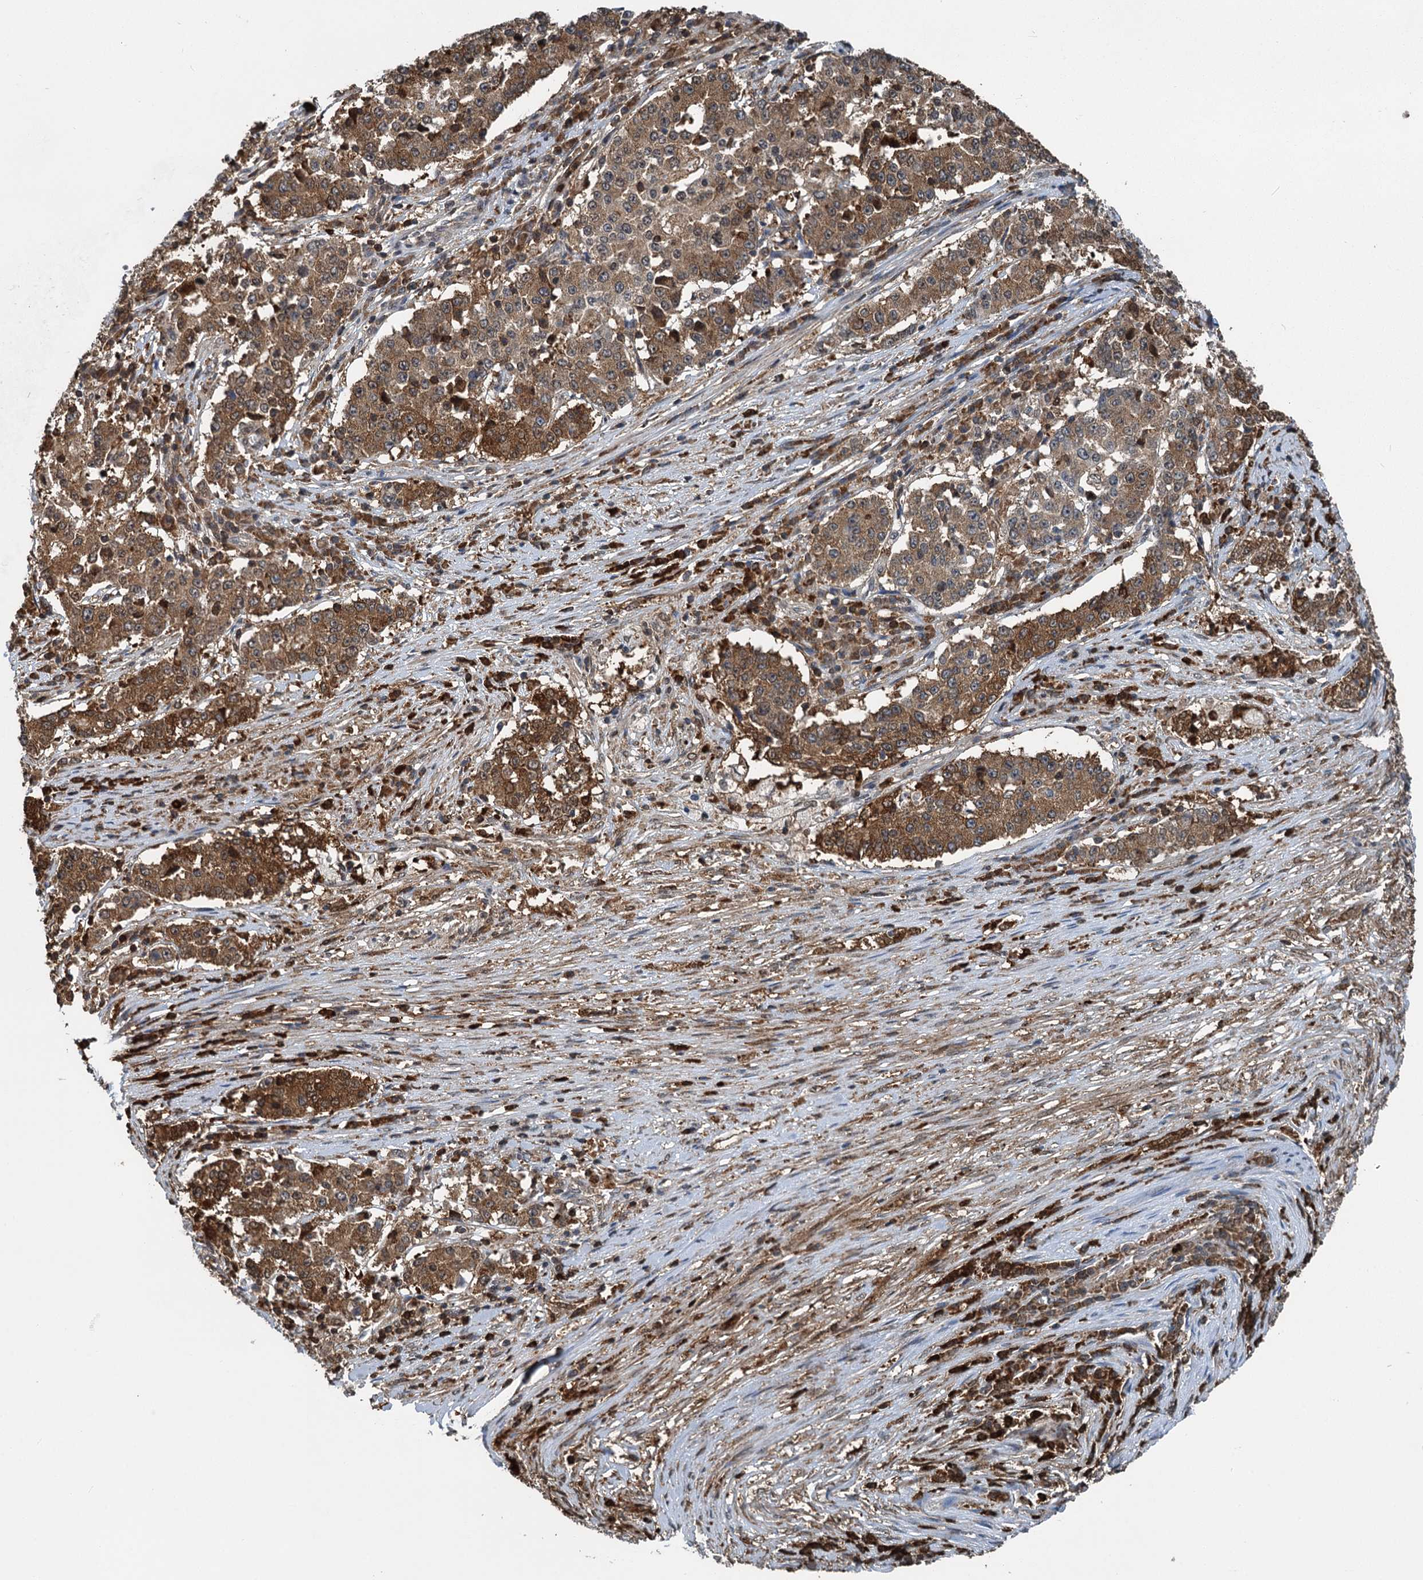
{"staining": {"intensity": "moderate", "quantity": ">75%", "location": "cytoplasmic/membranous"}, "tissue": "stomach cancer", "cell_type": "Tumor cells", "image_type": "cancer", "snomed": [{"axis": "morphology", "description": "Adenocarcinoma, NOS"}, {"axis": "topography", "description": "Stomach"}], "caption": "A histopathology image showing moderate cytoplasmic/membranous expression in approximately >75% of tumor cells in stomach adenocarcinoma, as visualized by brown immunohistochemical staining.", "gene": "GPI", "patient": {"sex": "male", "age": 59}}